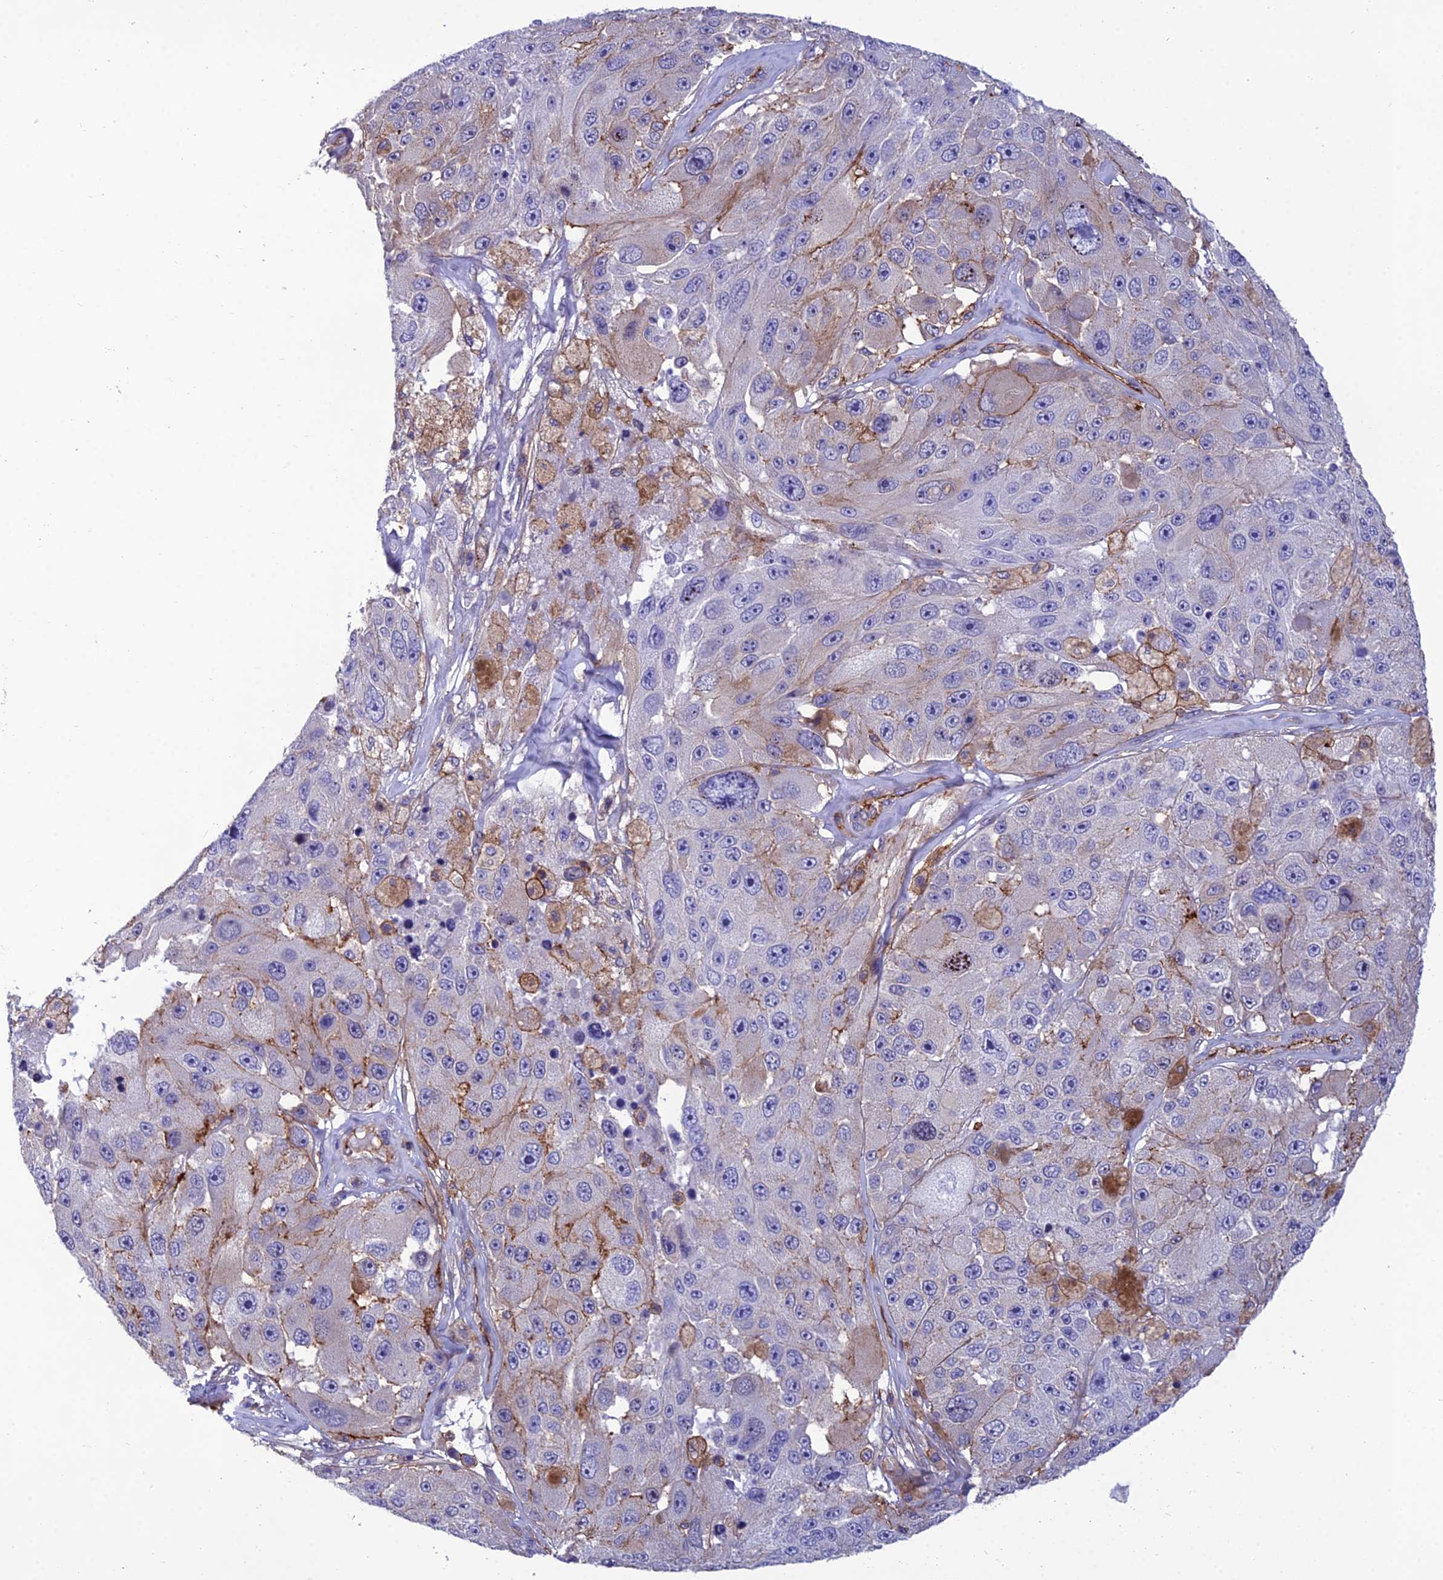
{"staining": {"intensity": "moderate", "quantity": "<25%", "location": "cytoplasmic/membranous"}, "tissue": "melanoma", "cell_type": "Tumor cells", "image_type": "cancer", "snomed": [{"axis": "morphology", "description": "Malignant melanoma, Metastatic site"}, {"axis": "topography", "description": "Lymph node"}], "caption": "High-power microscopy captured an immunohistochemistry micrograph of melanoma, revealing moderate cytoplasmic/membranous staining in approximately <25% of tumor cells. The staining was performed using DAB (3,3'-diaminobenzidine), with brown indicating positive protein expression. Nuclei are stained blue with hematoxylin.", "gene": "PPP1R18", "patient": {"sex": "male", "age": 62}}